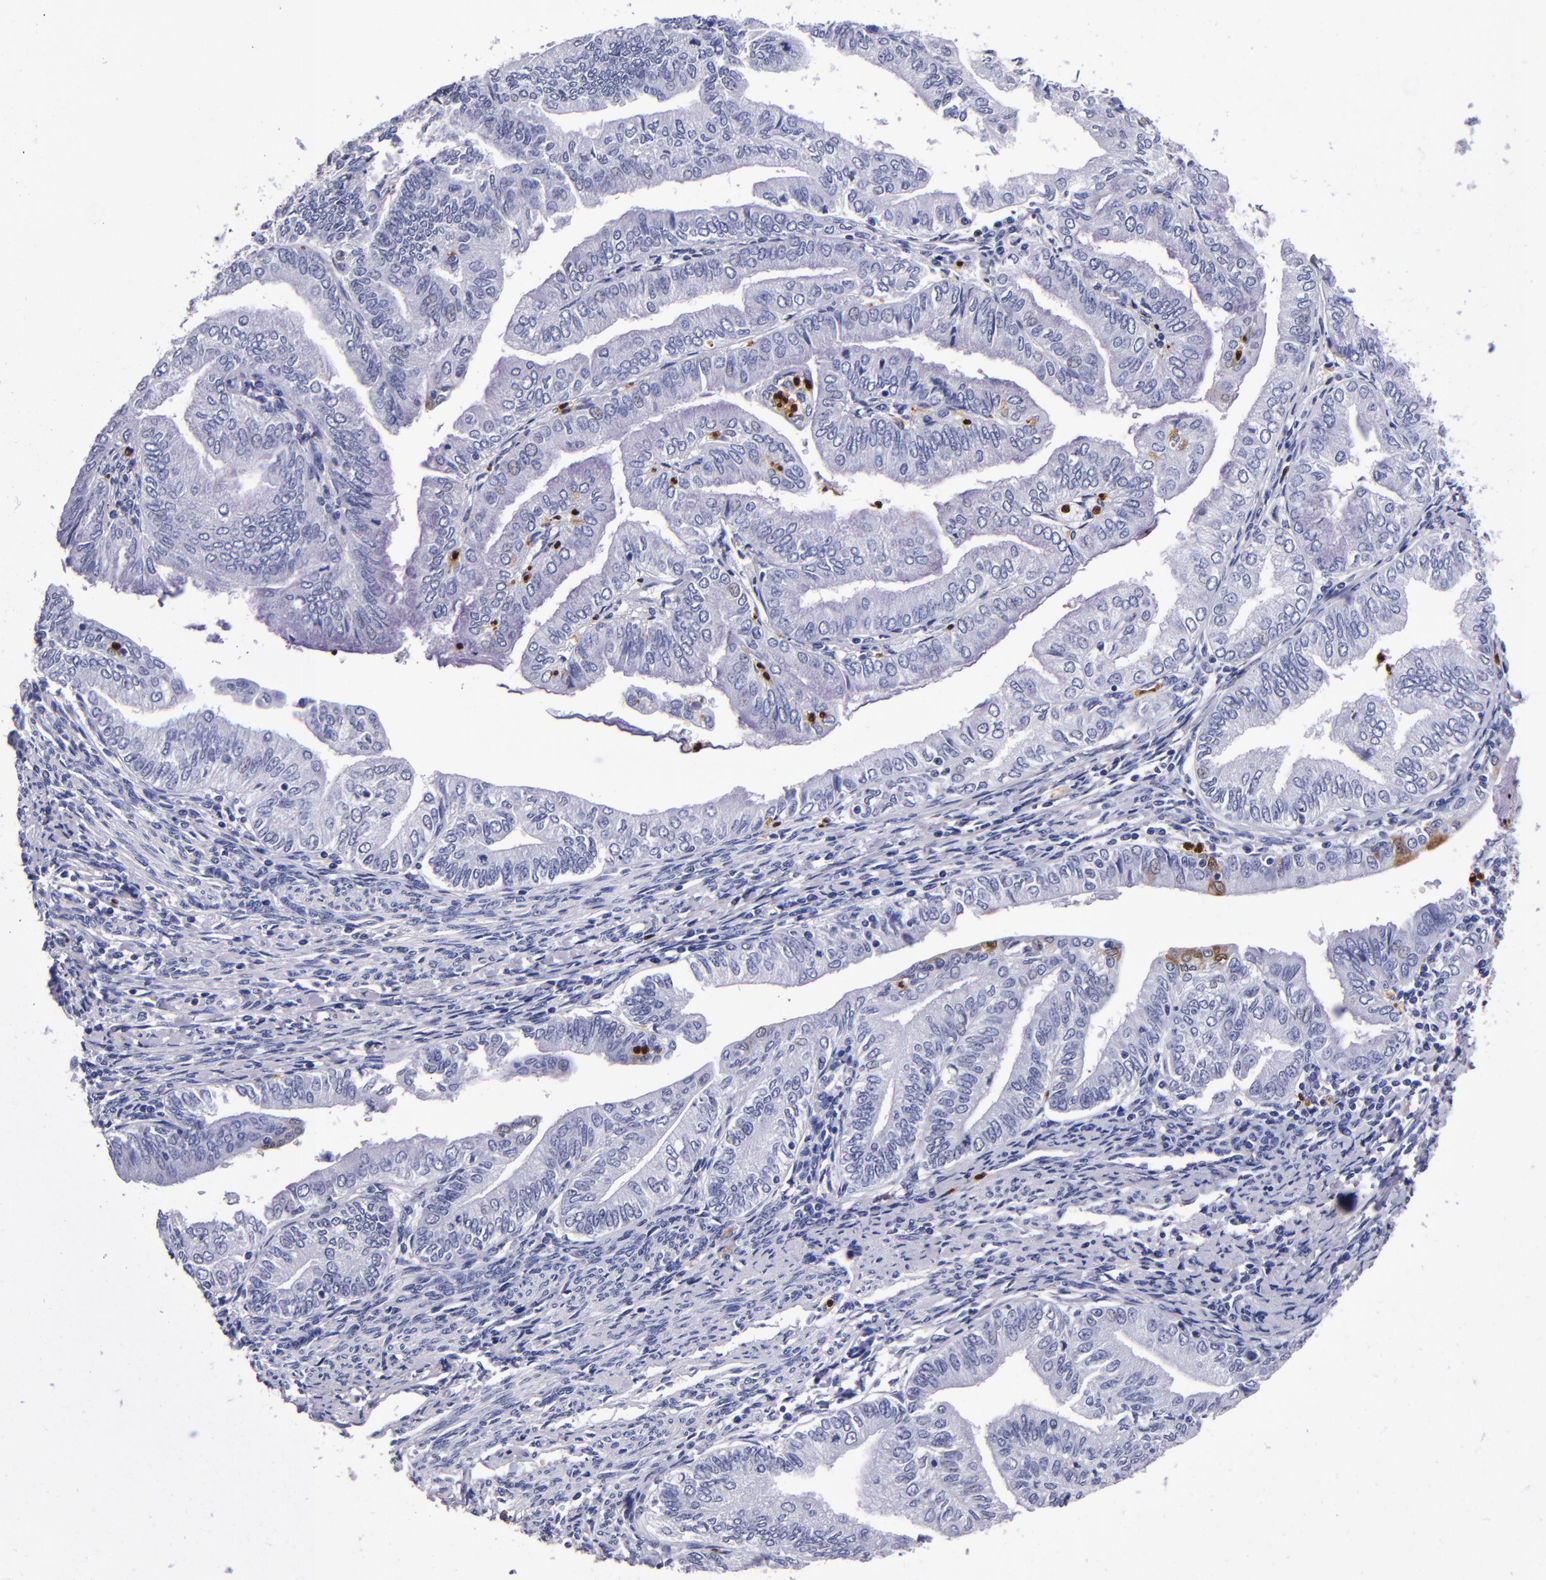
{"staining": {"intensity": "negative", "quantity": "none", "location": "none"}, "tissue": "endometrial cancer", "cell_type": "Tumor cells", "image_type": "cancer", "snomed": [{"axis": "morphology", "description": "Adenocarcinoma, NOS"}, {"axis": "topography", "description": "Endometrium"}], "caption": "Human endometrial cancer stained for a protein using IHC displays no positivity in tumor cells.", "gene": "S100A8", "patient": {"sex": "female", "age": 66}}